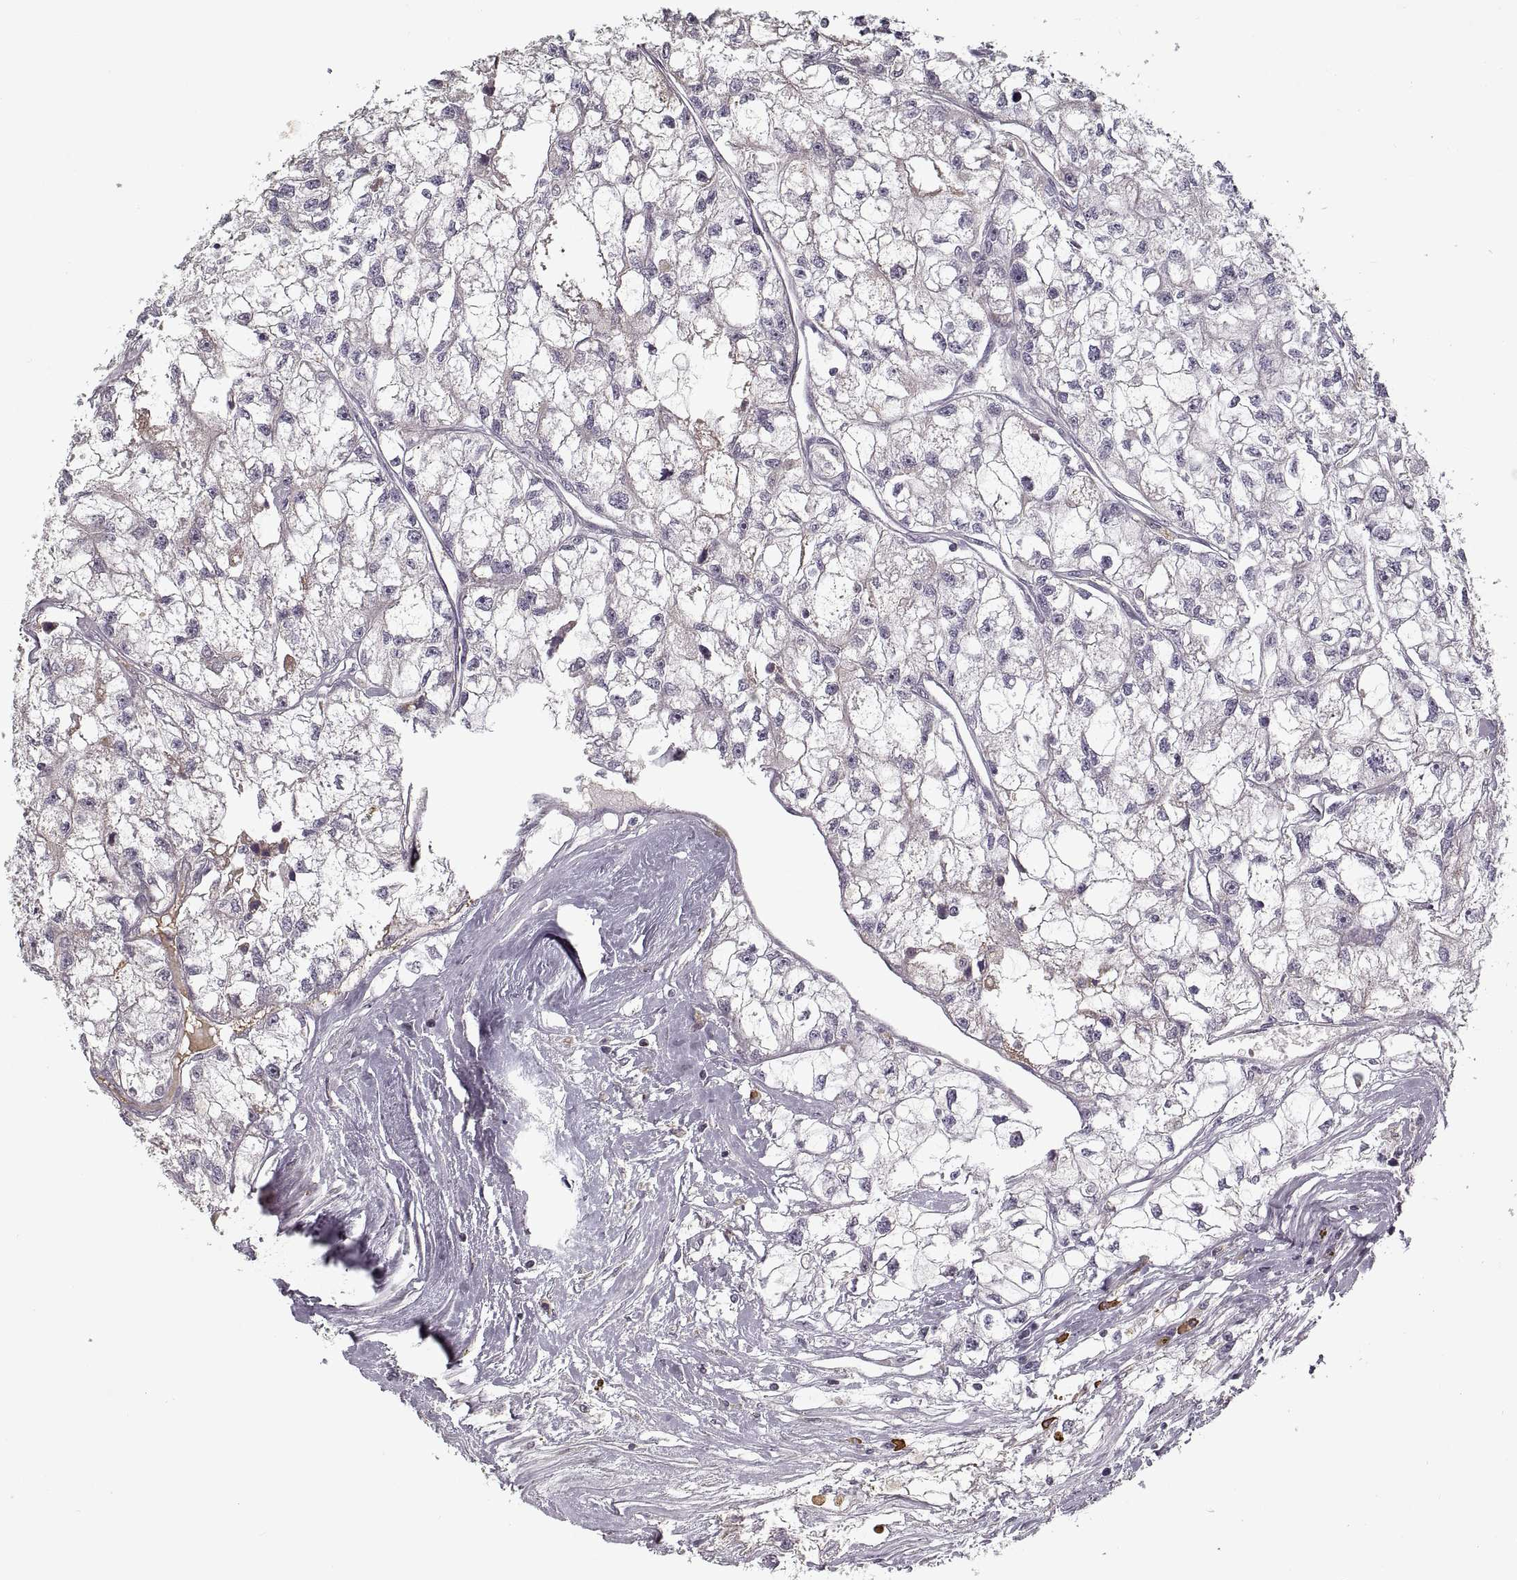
{"staining": {"intensity": "negative", "quantity": "none", "location": "none"}, "tissue": "renal cancer", "cell_type": "Tumor cells", "image_type": "cancer", "snomed": [{"axis": "morphology", "description": "Adenocarcinoma, NOS"}, {"axis": "topography", "description": "Kidney"}], "caption": "Protein analysis of renal cancer (adenocarcinoma) shows no significant staining in tumor cells.", "gene": "GAD2", "patient": {"sex": "male", "age": 56}}